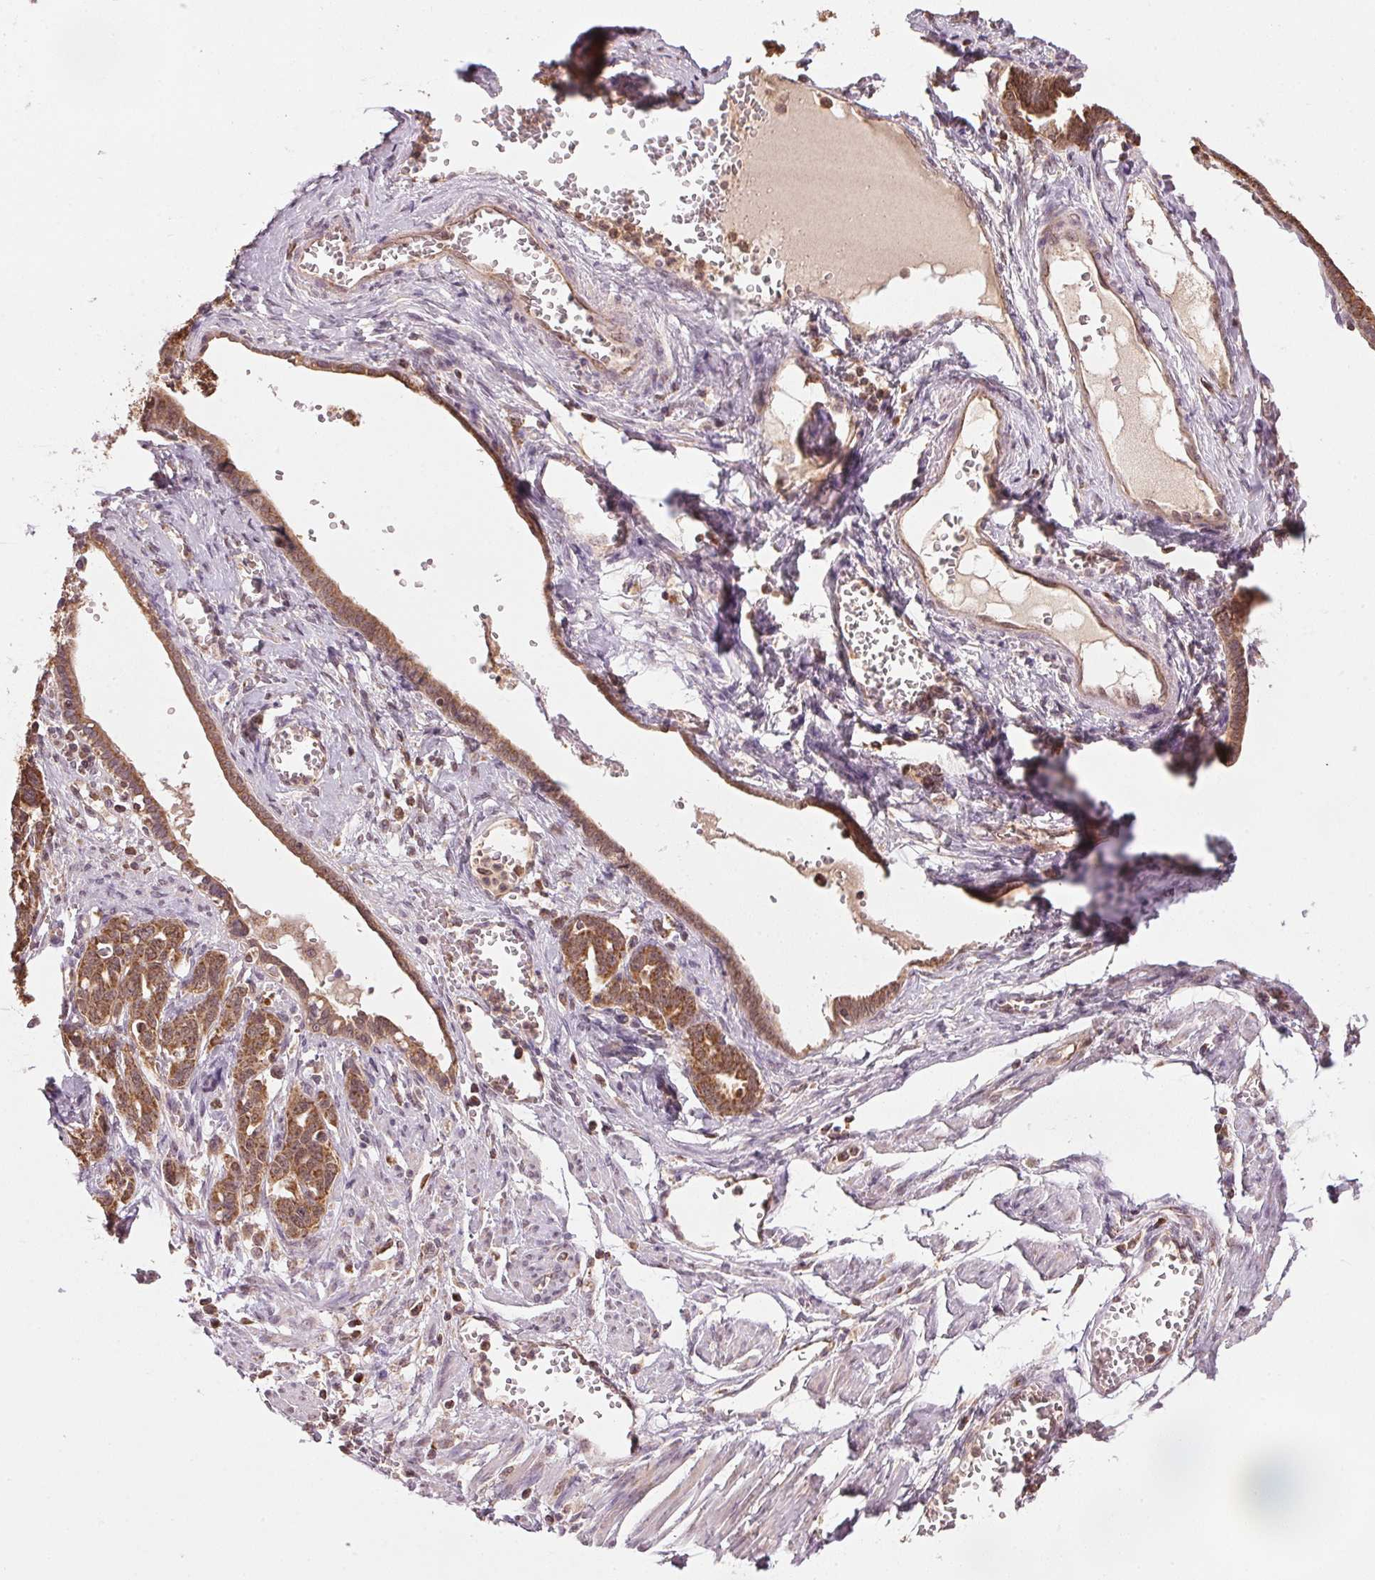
{"staining": {"intensity": "moderate", "quantity": ">75%", "location": "cytoplasmic/membranous"}, "tissue": "ovarian cancer", "cell_type": "Tumor cells", "image_type": "cancer", "snomed": [{"axis": "morphology", "description": "Cystadenocarcinoma, serous, NOS"}, {"axis": "topography", "description": "Ovary"}], "caption": "Moderate cytoplasmic/membranous staining is seen in about >75% of tumor cells in serous cystadenocarcinoma (ovarian).", "gene": "ARHGAP6", "patient": {"sex": "female", "age": 69}}